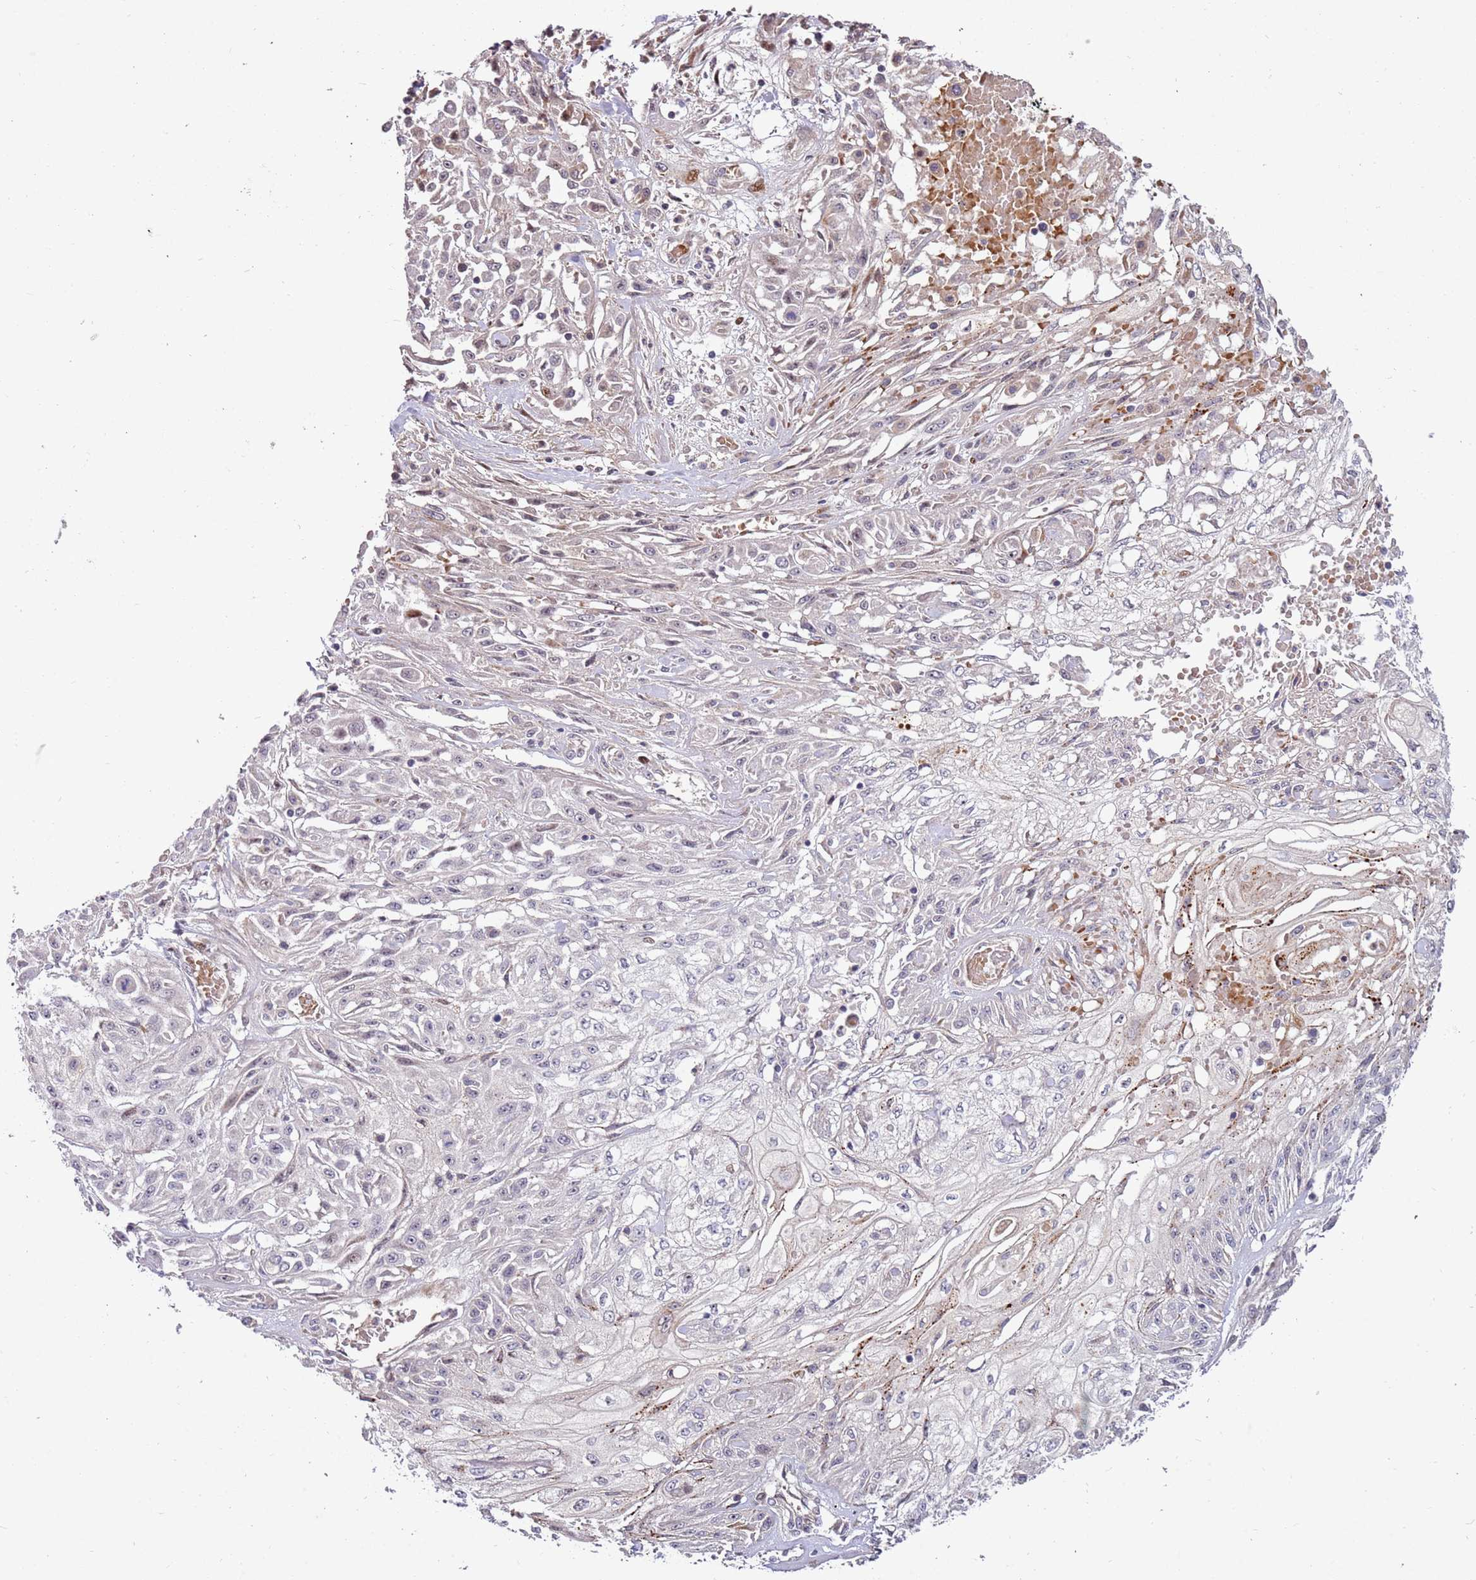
{"staining": {"intensity": "negative", "quantity": "none", "location": "none"}, "tissue": "skin cancer", "cell_type": "Tumor cells", "image_type": "cancer", "snomed": [{"axis": "morphology", "description": "Squamous cell carcinoma, NOS"}, {"axis": "morphology", "description": "Squamous cell carcinoma, metastatic, NOS"}, {"axis": "topography", "description": "Skin"}, {"axis": "topography", "description": "Lymph node"}], "caption": "The image reveals no staining of tumor cells in skin cancer.", "gene": "RHBDL1", "patient": {"sex": "male", "age": 75}}